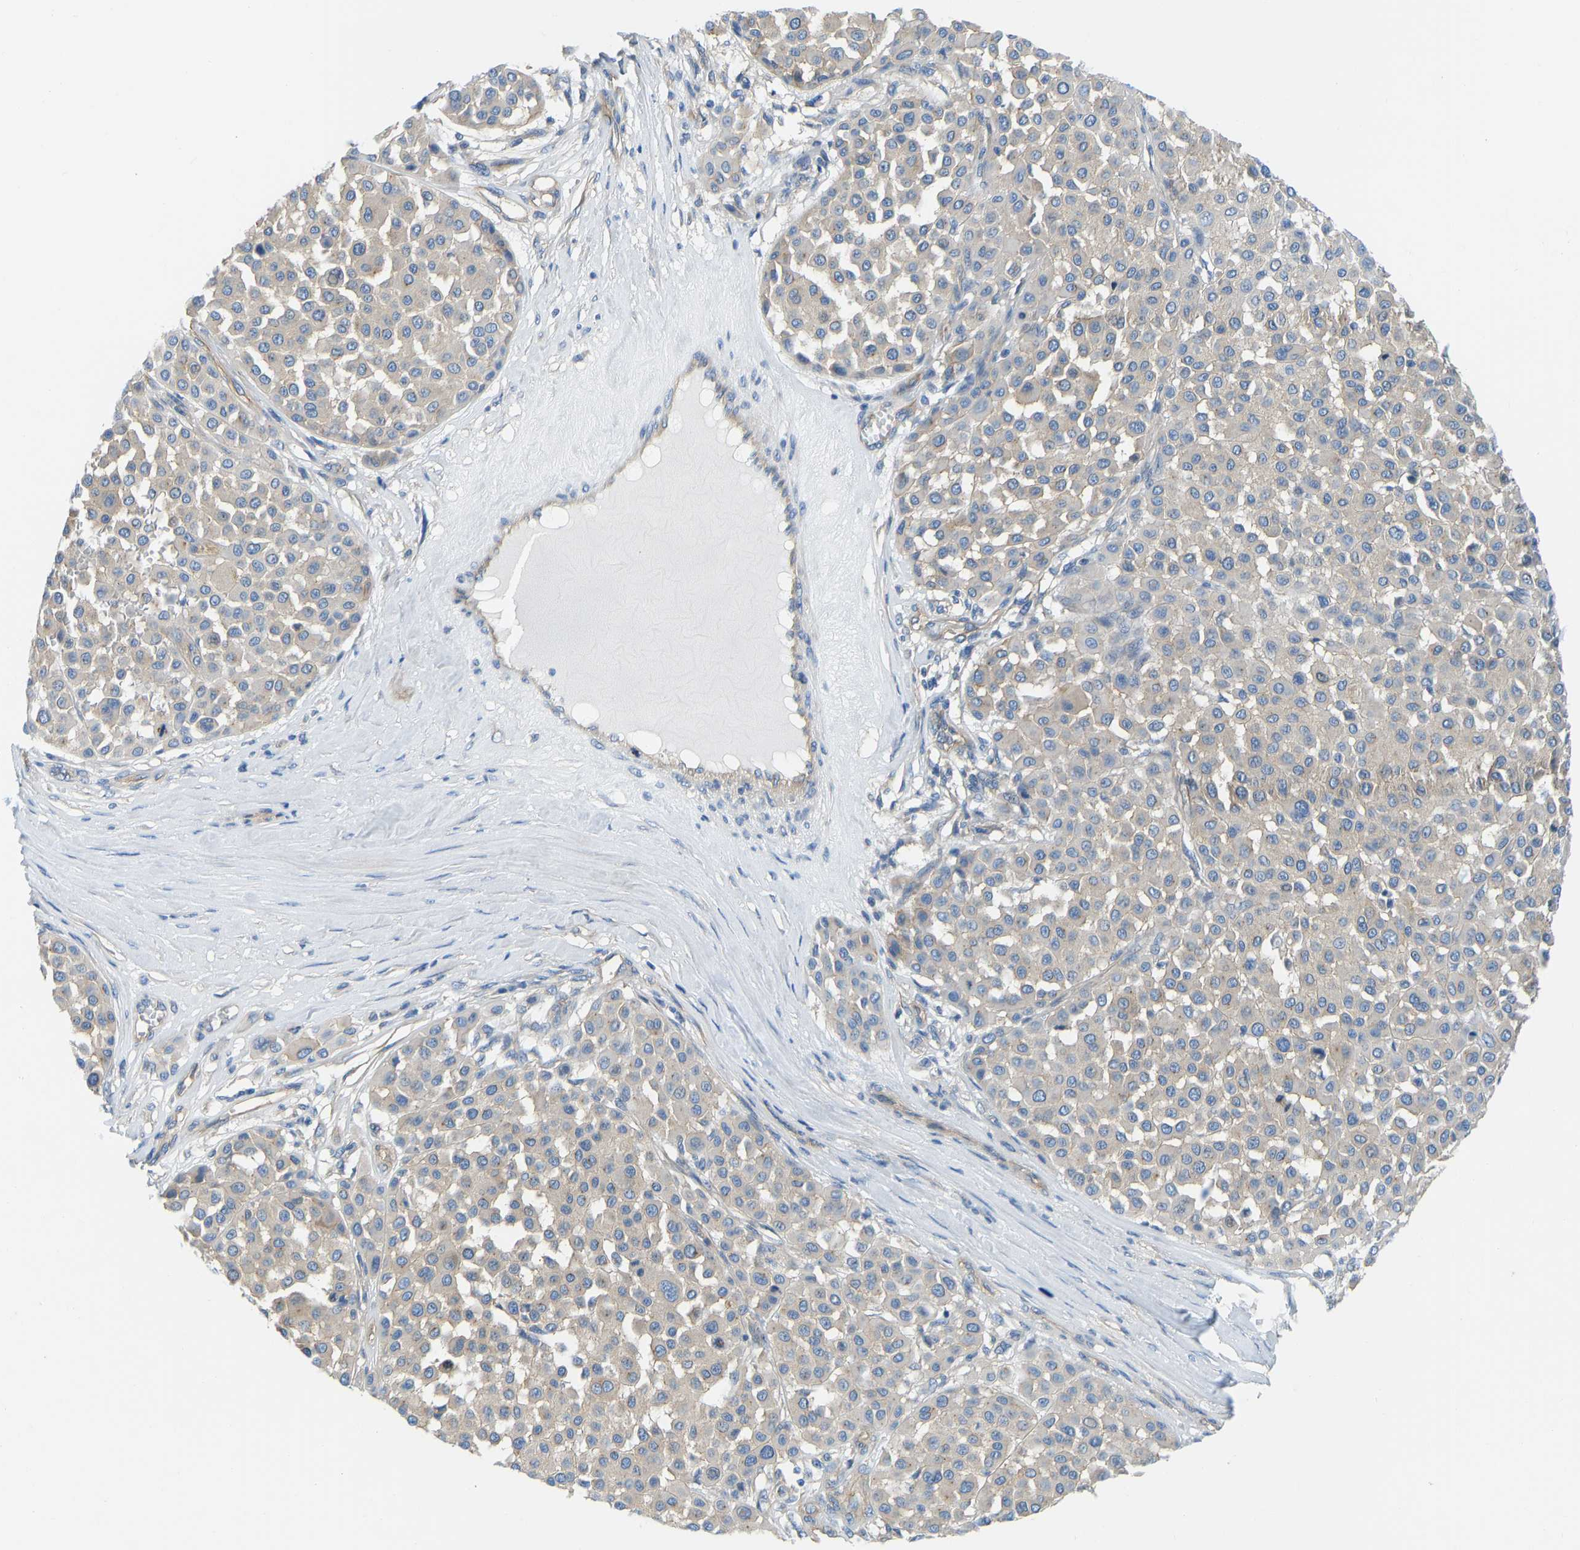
{"staining": {"intensity": "negative", "quantity": "none", "location": "none"}, "tissue": "melanoma", "cell_type": "Tumor cells", "image_type": "cancer", "snomed": [{"axis": "morphology", "description": "Malignant melanoma, Metastatic site"}, {"axis": "topography", "description": "Soft tissue"}], "caption": "A histopathology image of malignant melanoma (metastatic site) stained for a protein exhibits no brown staining in tumor cells.", "gene": "CHAD", "patient": {"sex": "male", "age": 41}}